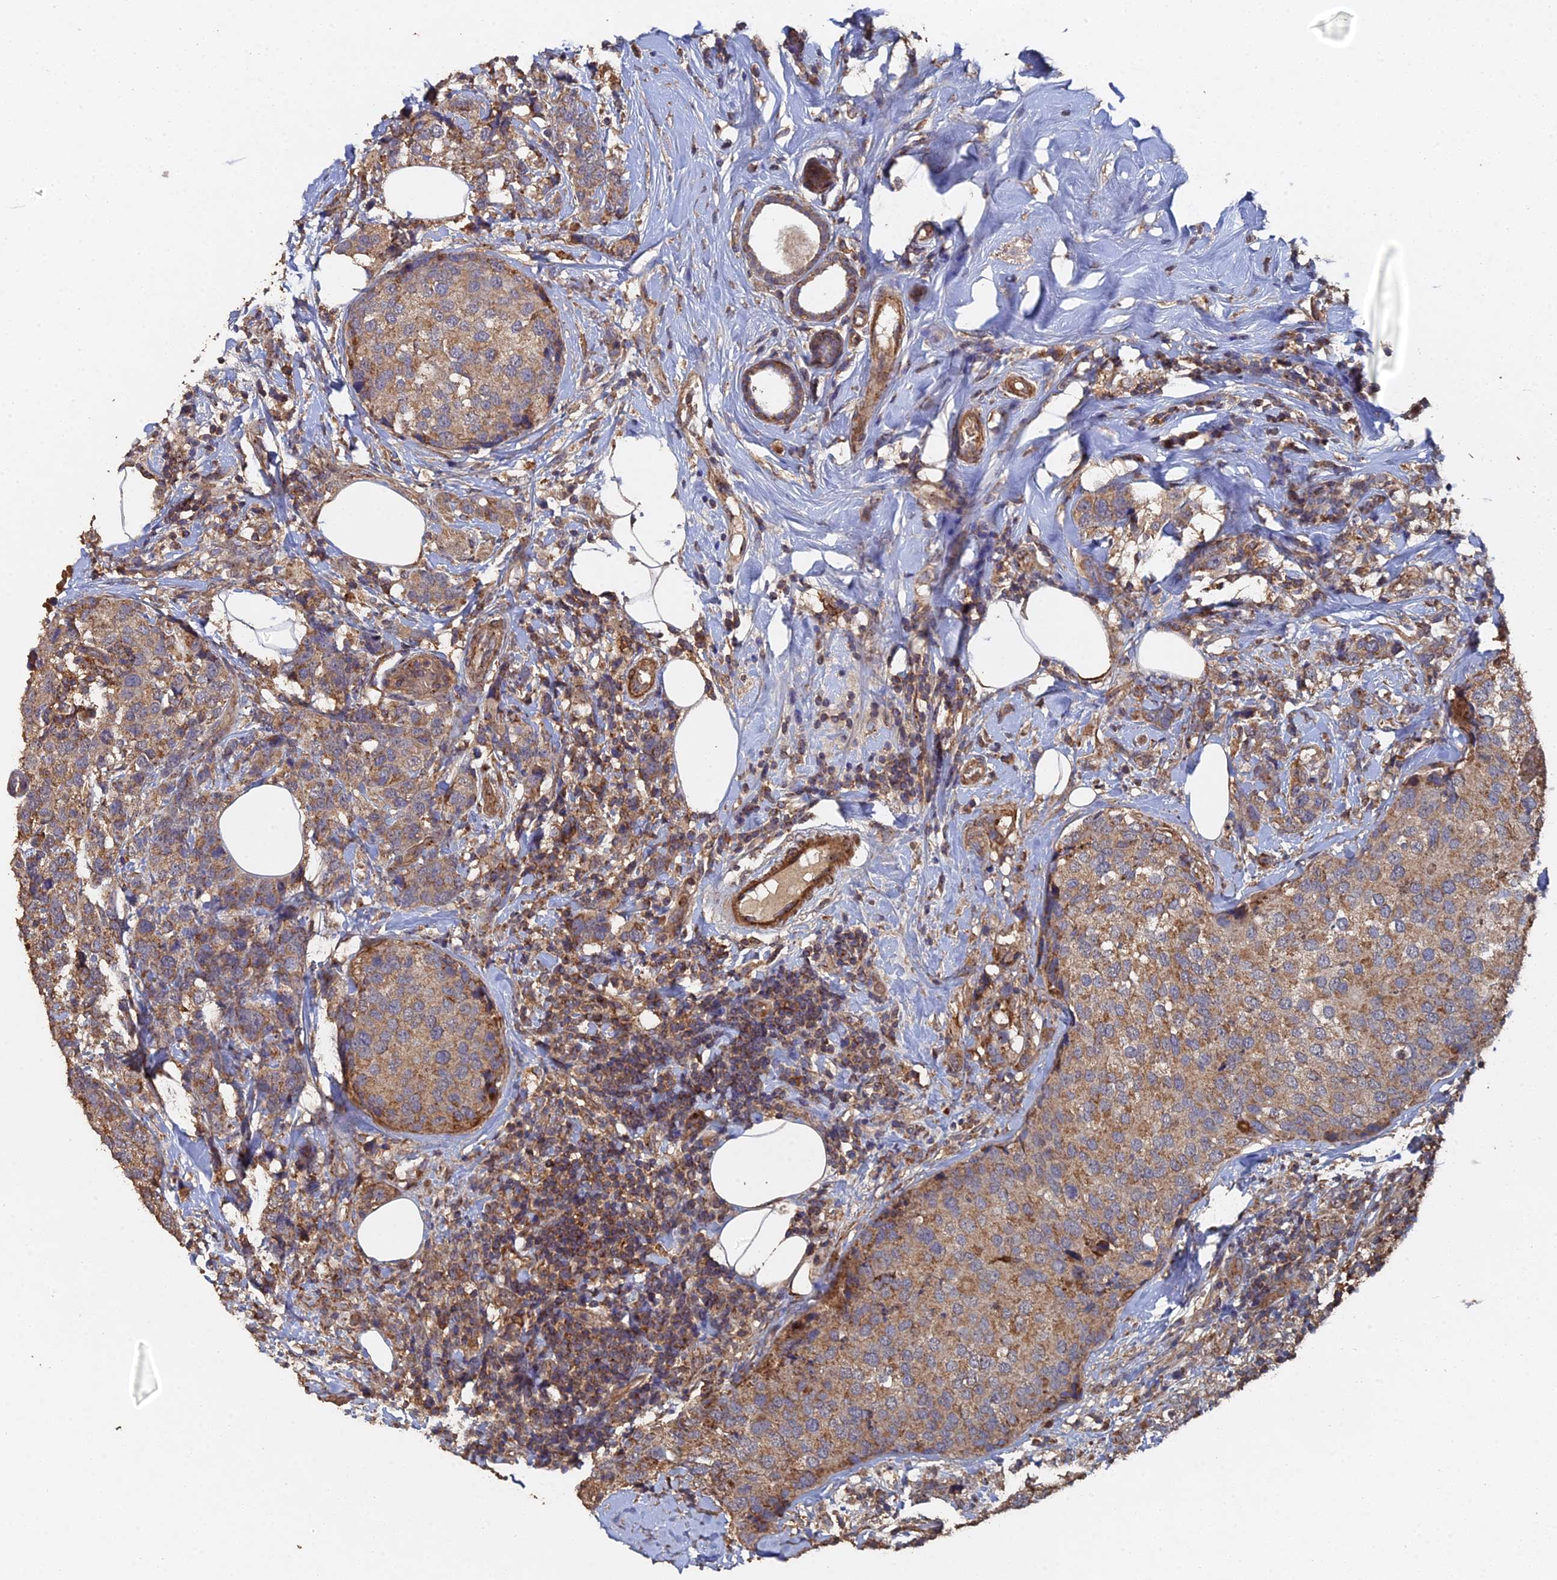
{"staining": {"intensity": "moderate", "quantity": ">75%", "location": "cytoplasmic/membranous"}, "tissue": "breast cancer", "cell_type": "Tumor cells", "image_type": "cancer", "snomed": [{"axis": "morphology", "description": "Lobular carcinoma"}, {"axis": "topography", "description": "Breast"}], "caption": "IHC (DAB) staining of human breast cancer exhibits moderate cytoplasmic/membranous protein staining in approximately >75% of tumor cells.", "gene": "SPANXN4", "patient": {"sex": "female", "age": 59}}